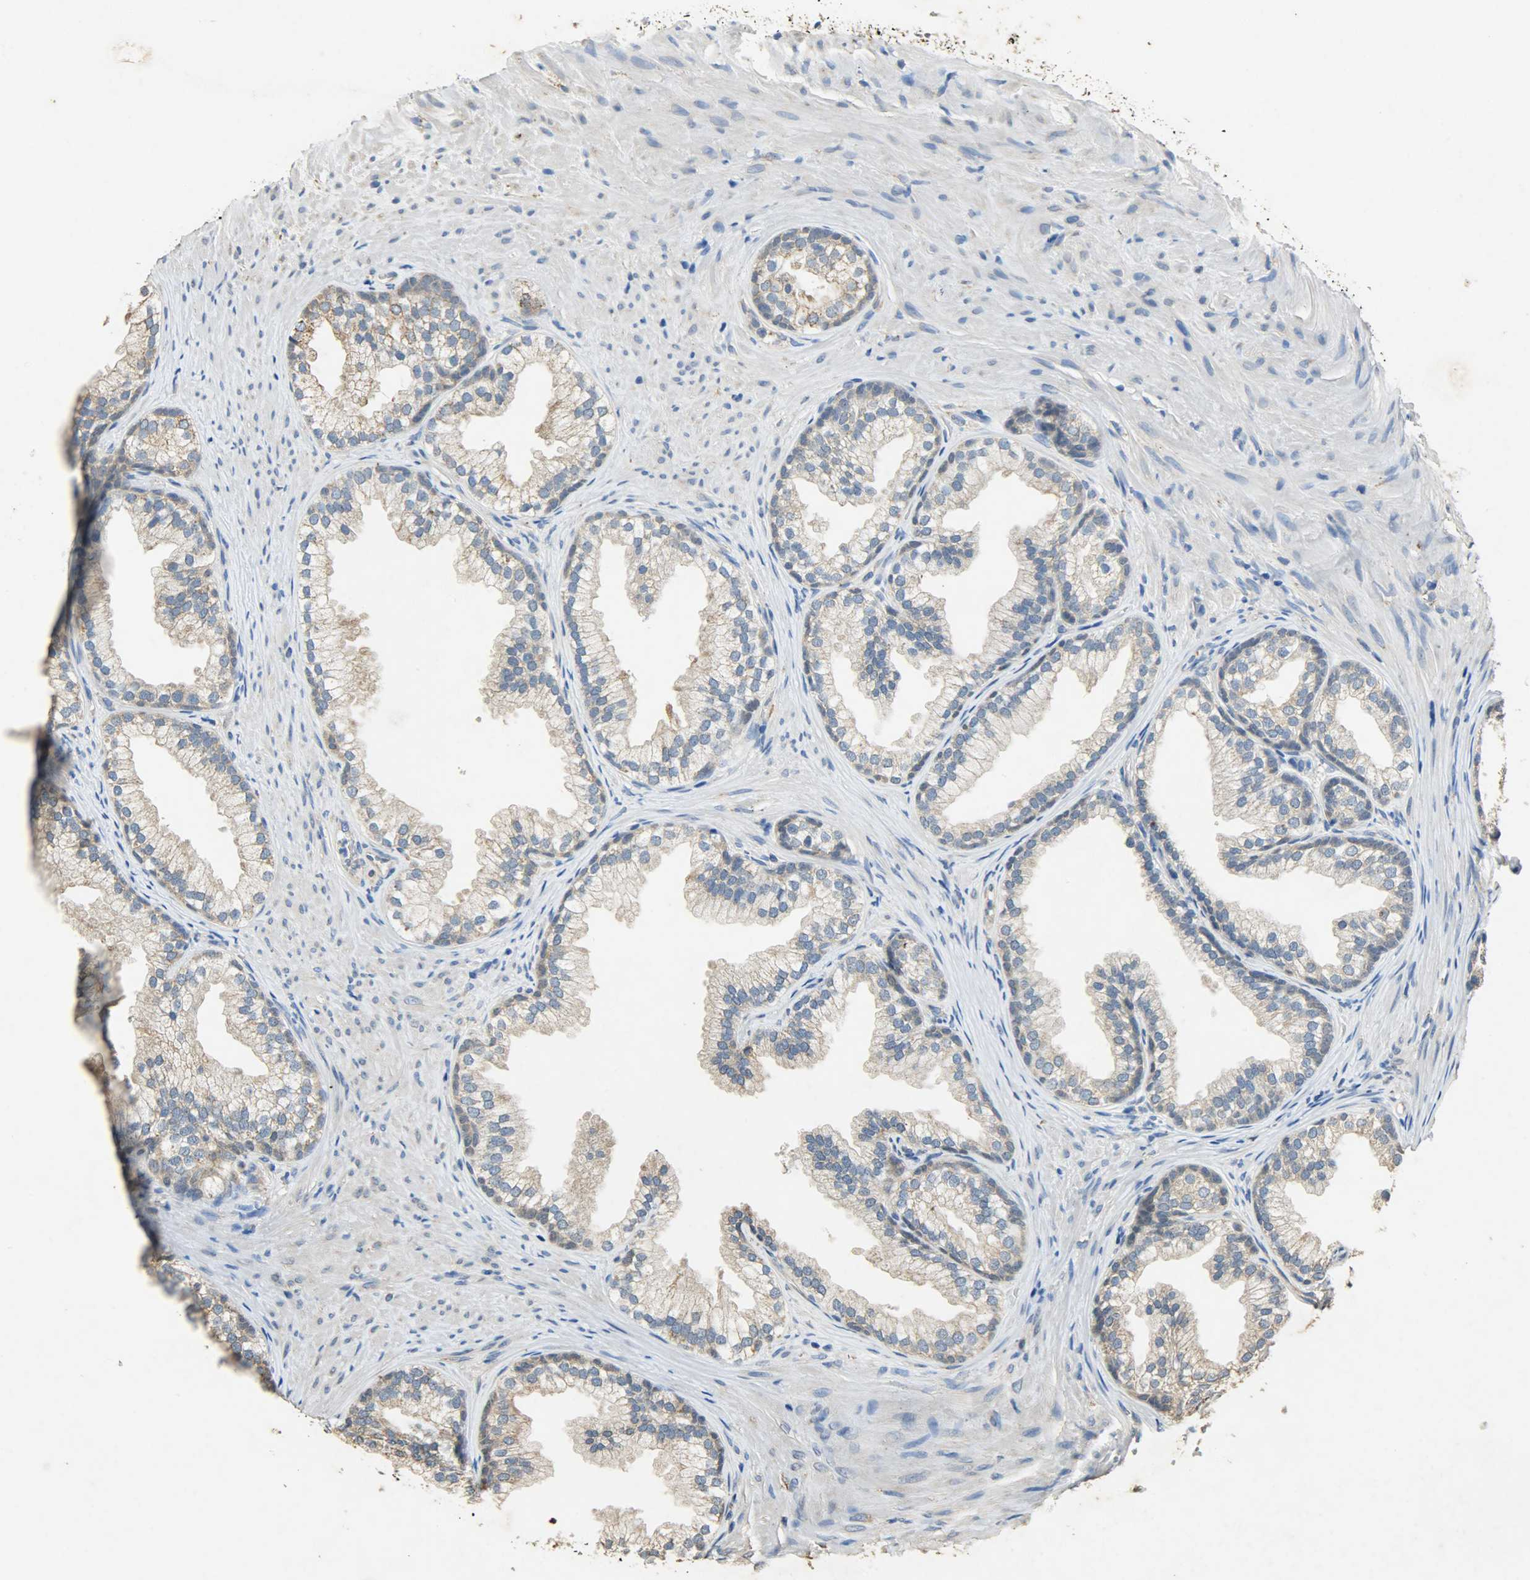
{"staining": {"intensity": "moderate", "quantity": ">75%", "location": "cytoplasmic/membranous"}, "tissue": "prostate", "cell_type": "Glandular cells", "image_type": "normal", "snomed": [{"axis": "morphology", "description": "Normal tissue, NOS"}, {"axis": "topography", "description": "Prostate"}], "caption": "Immunohistochemical staining of benign human prostate displays moderate cytoplasmic/membranous protein positivity in approximately >75% of glandular cells.", "gene": "HSPA5", "patient": {"sex": "male", "age": 76}}